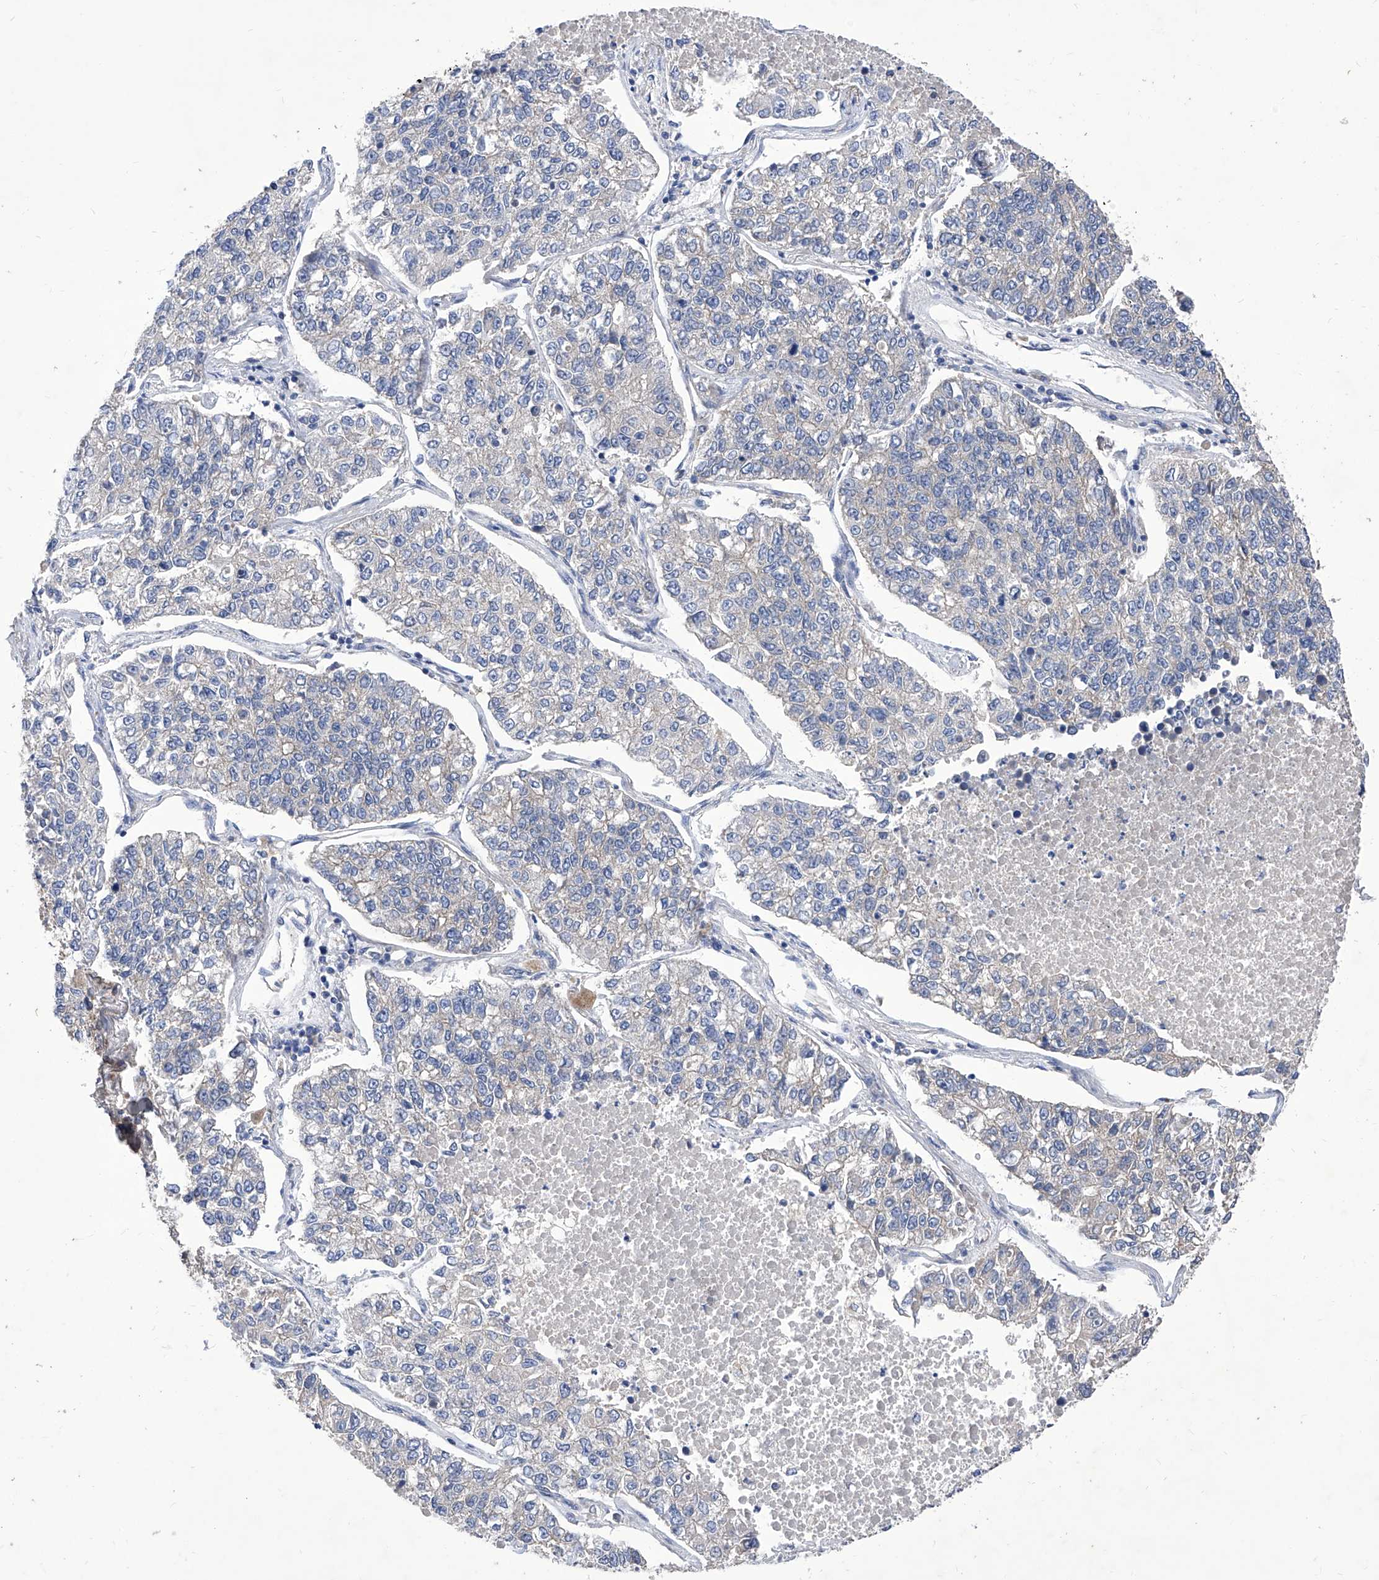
{"staining": {"intensity": "negative", "quantity": "none", "location": "none"}, "tissue": "lung cancer", "cell_type": "Tumor cells", "image_type": "cancer", "snomed": [{"axis": "morphology", "description": "Adenocarcinoma, NOS"}, {"axis": "topography", "description": "Lung"}], "caption": "This is an IHC micrograph of lung cancer. There is no staining in tumor cells.", "gene": "TJAP1", "patient": {"sex": "male", "age": 49}}